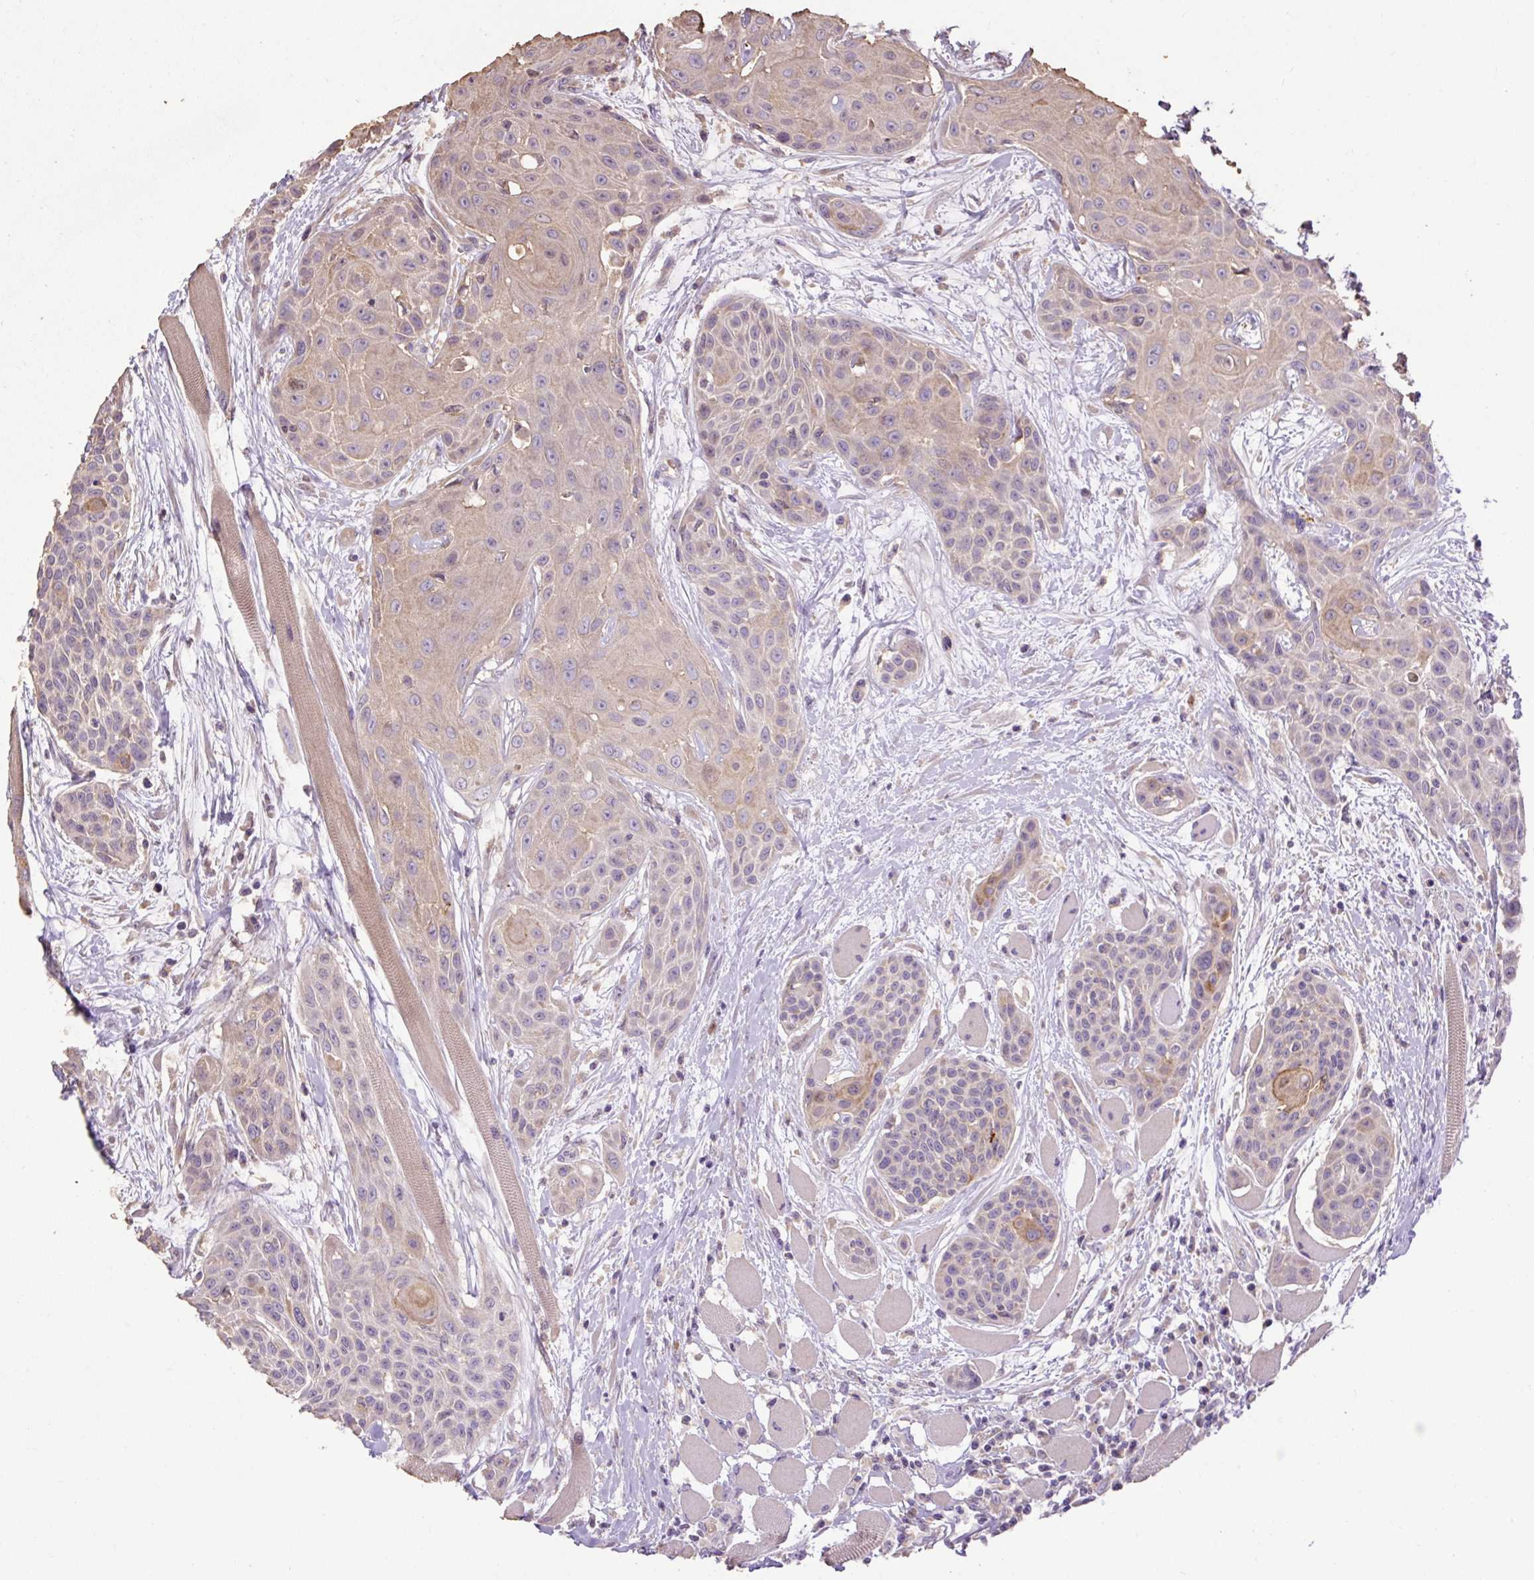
{"staining": {"intensity": "weak", "quantity": "25%-75%", "location": "cytoplasmic/membranous"}, "tissue": "head and neck cancer", "cell_type": "Tumor cells", "image_type": "cancer", "snomed": [{"axis": "morphology", "description": "Squamous cell carcinoma, NOS"}, {"axis": "topography", "description": "Head-Neck"}], "caption": "Weak cytoplasmic/membranous staining for a protein is present in about 25%-75% of tumor cells of squamous cell carcinoma (head and neck) using immunohistochemistry (IHC).", "gene": "ABR", "patient": {"sex": "female", "age": 73}}